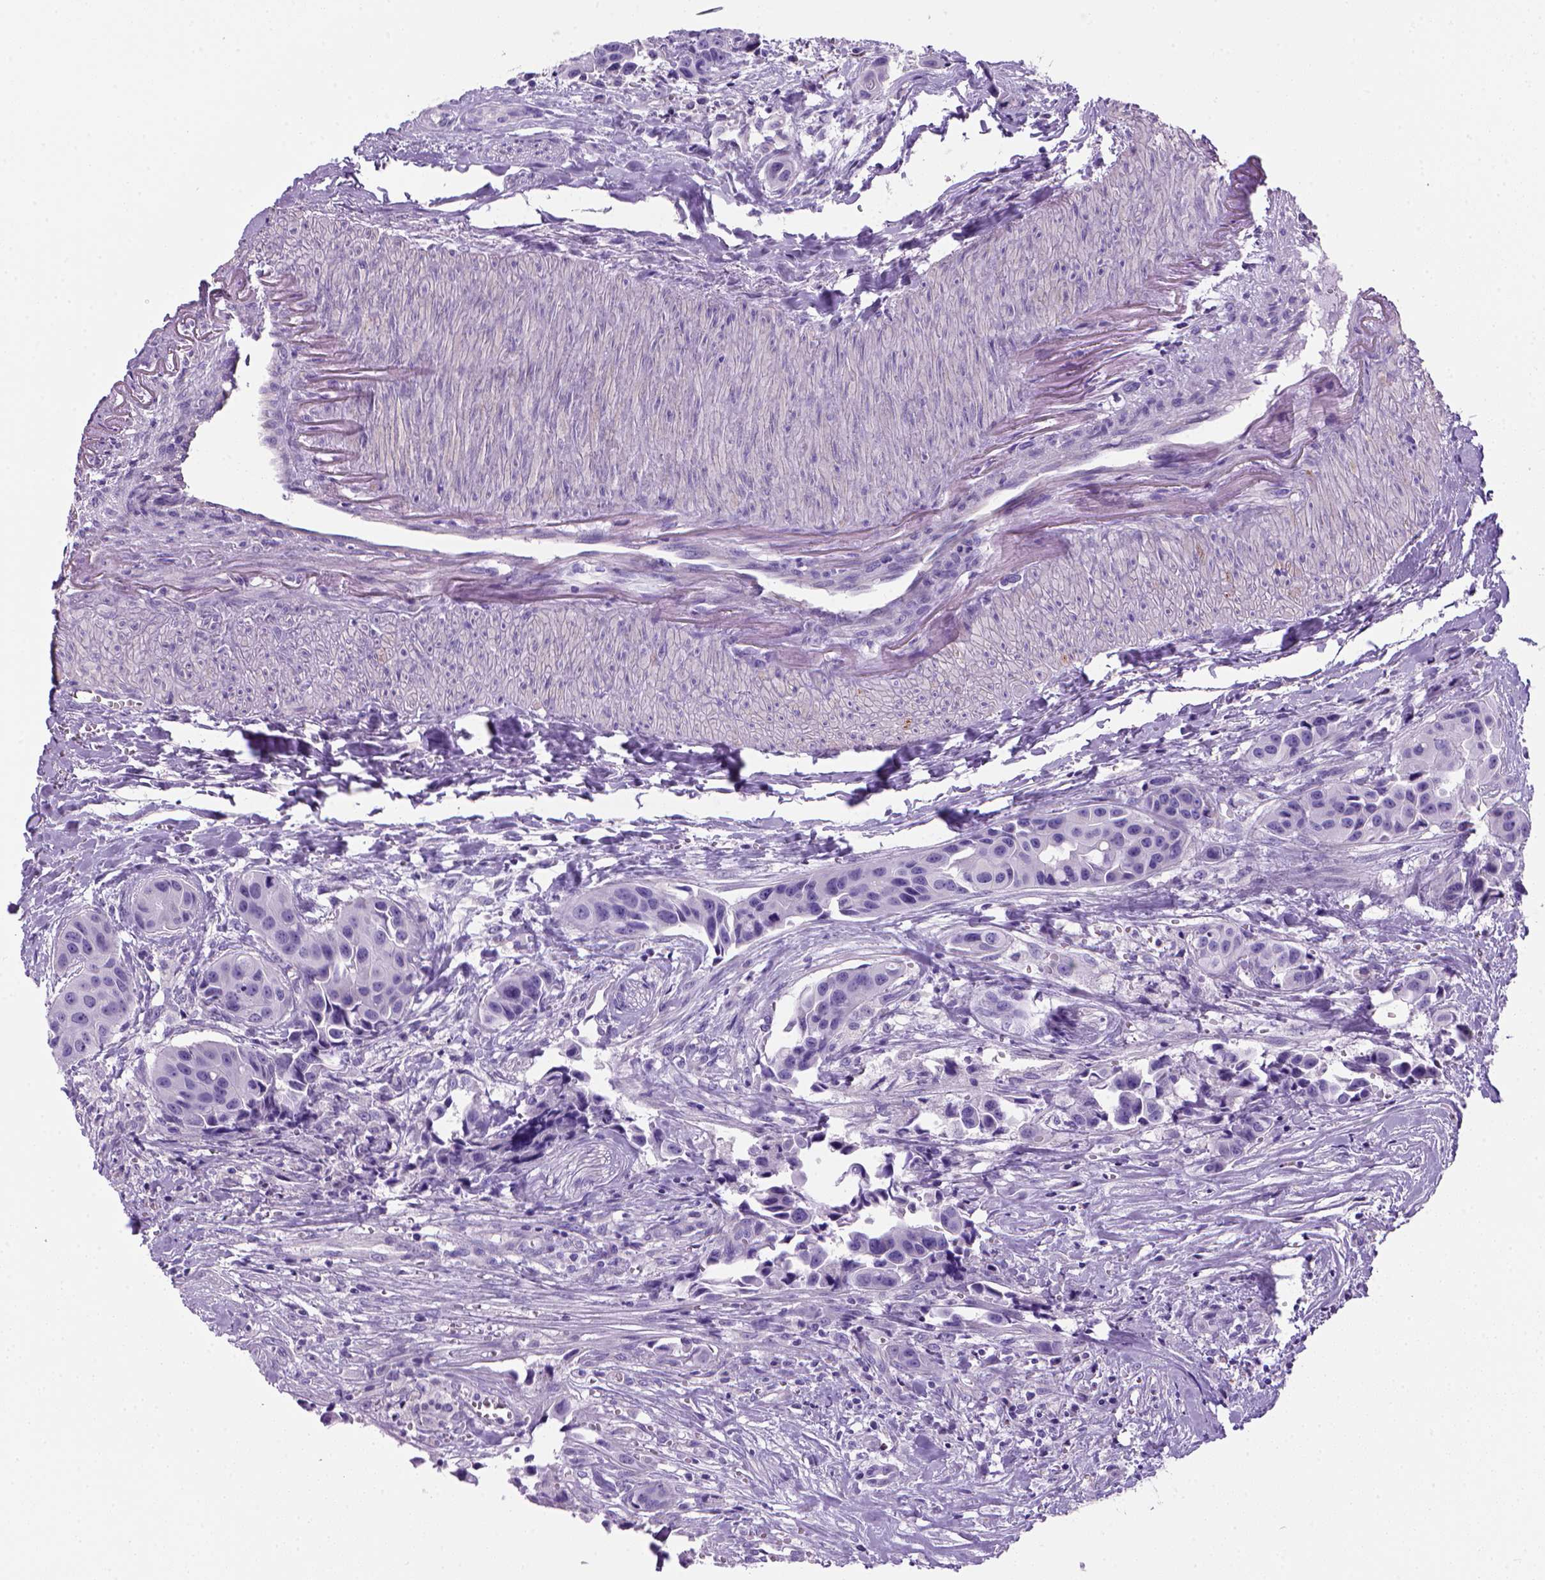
{"staining": {"intensity": "negative", "quantity": "none", "location": "none"}, "tissue": "head and neck cancer", "cell_type": "Tumor cells", "image_type": "cancer", "snomed": [{"axis": "morphology", "description": "Adenocarcinoma, NOS"}, {"axis": "topography", "description": "Head-Neck"}], "caption": "An IHC photomicrograph of adenocarcinoma (head and neck) is shown. There is no staining in tumor cells of adenocarcinoma (head and neck). The staining was performed using DAB (3,3'-diaminobenzidine) to visualize the protein expression in brown, while the nuclei were stained in blue with hematoxylin (Magnification: 20x).", "gene": "ARHGEF33", "patient": {"sex": "male", "age": 76}}